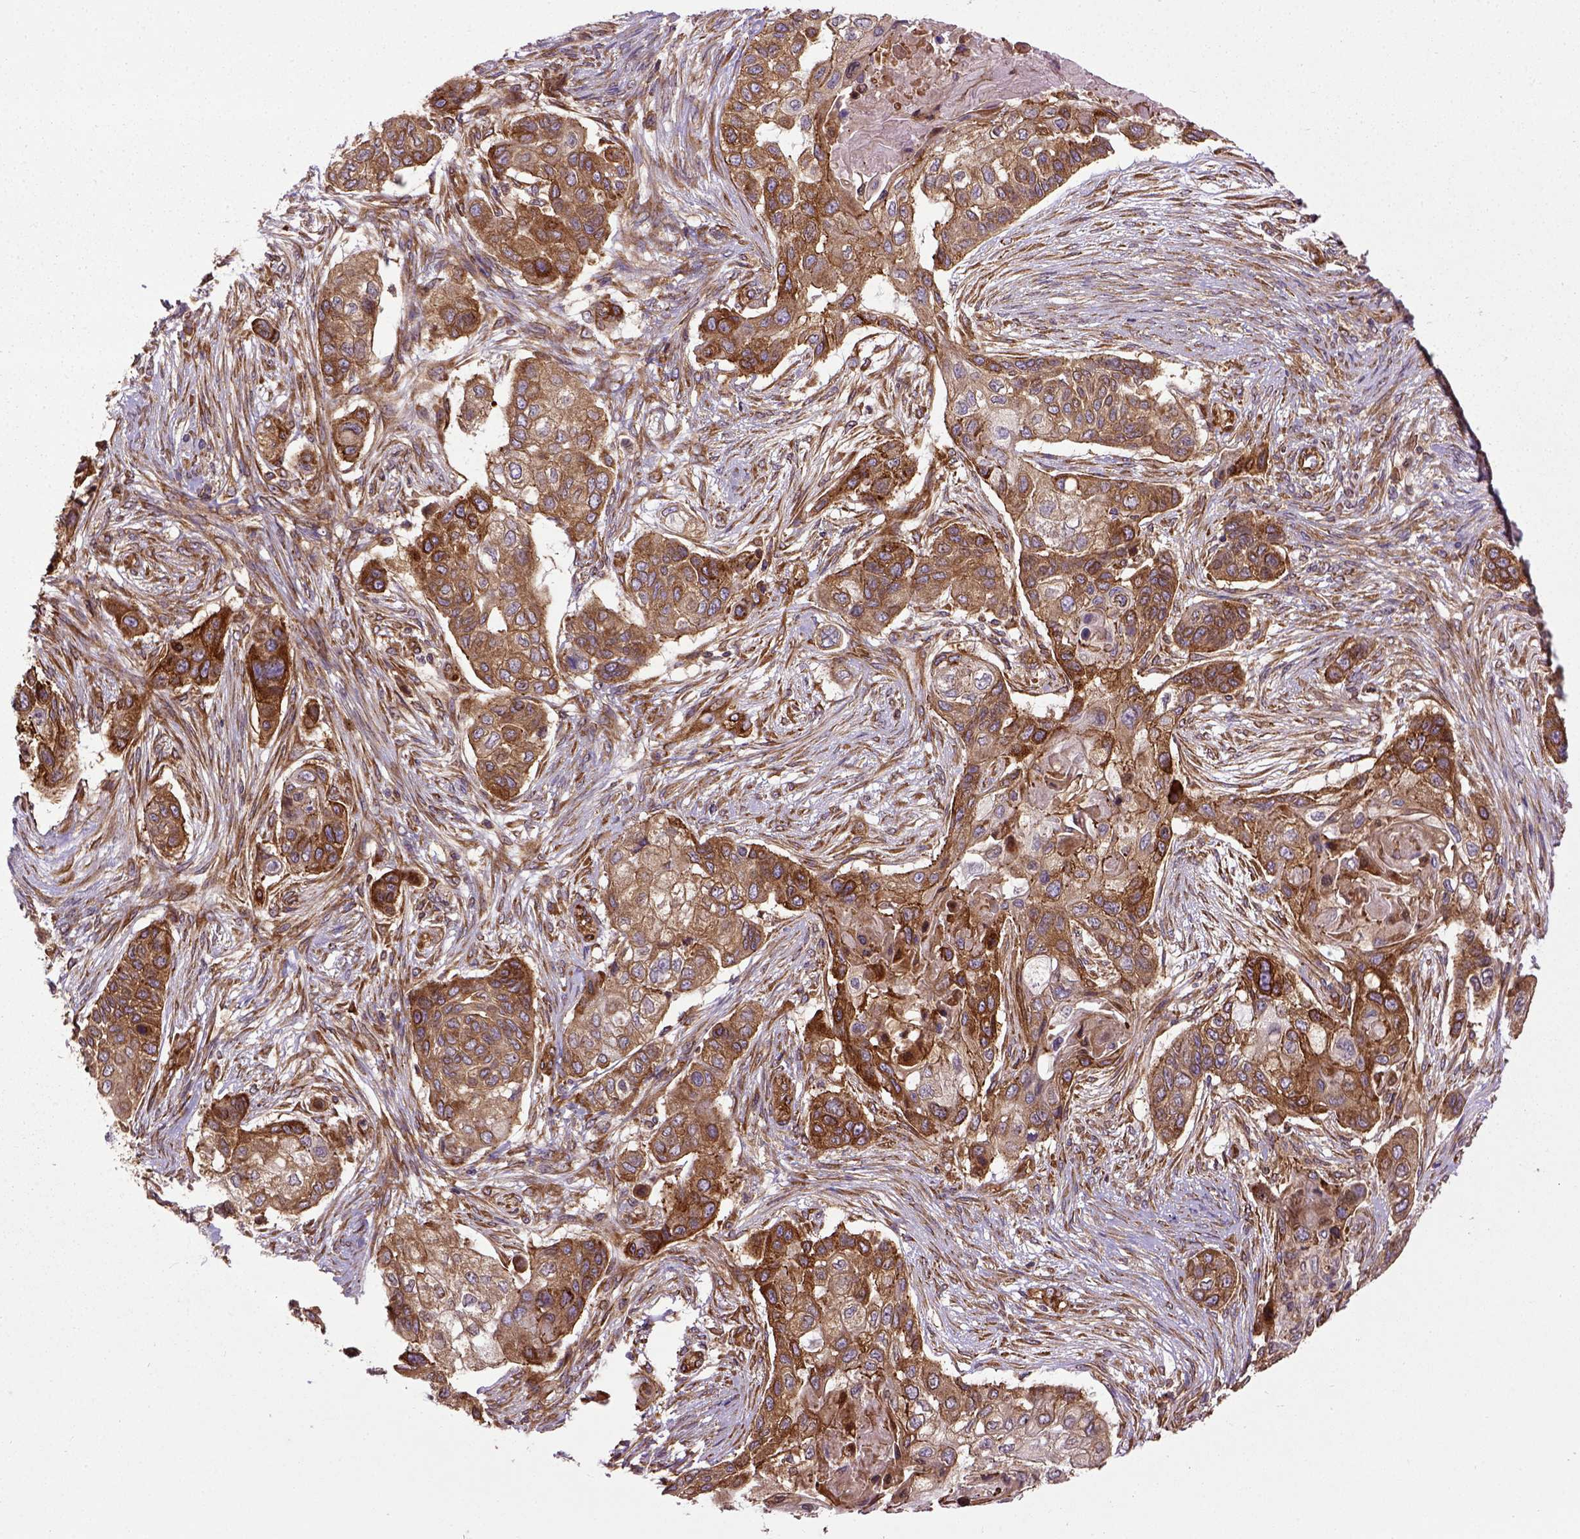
{"staining": {"intensity": "moderate", "quantity": ">75%", "location": "cytoplasmic/membranous"}, "tissue": "lung cancer", "cell_type": "Tumor cells", "image_type": "cancer", "snomed": [{"axis": "morphology", "description": "Squamous cell carcinoma, NOS"}, {"axis": "topography", "description": "Lung"}], "caption": "An image of squamous cell carcinoma (lung) stained for a protein demonstrates moderate cytoplasmic/membranous brown staining in tumor cells. (DAB (3,3'-diaminobenzidine) = brown stain, brightfield microscopy at high magnification).", "gene": "CAPRIN1", "patient": {"sex": "male", "age": 69}}